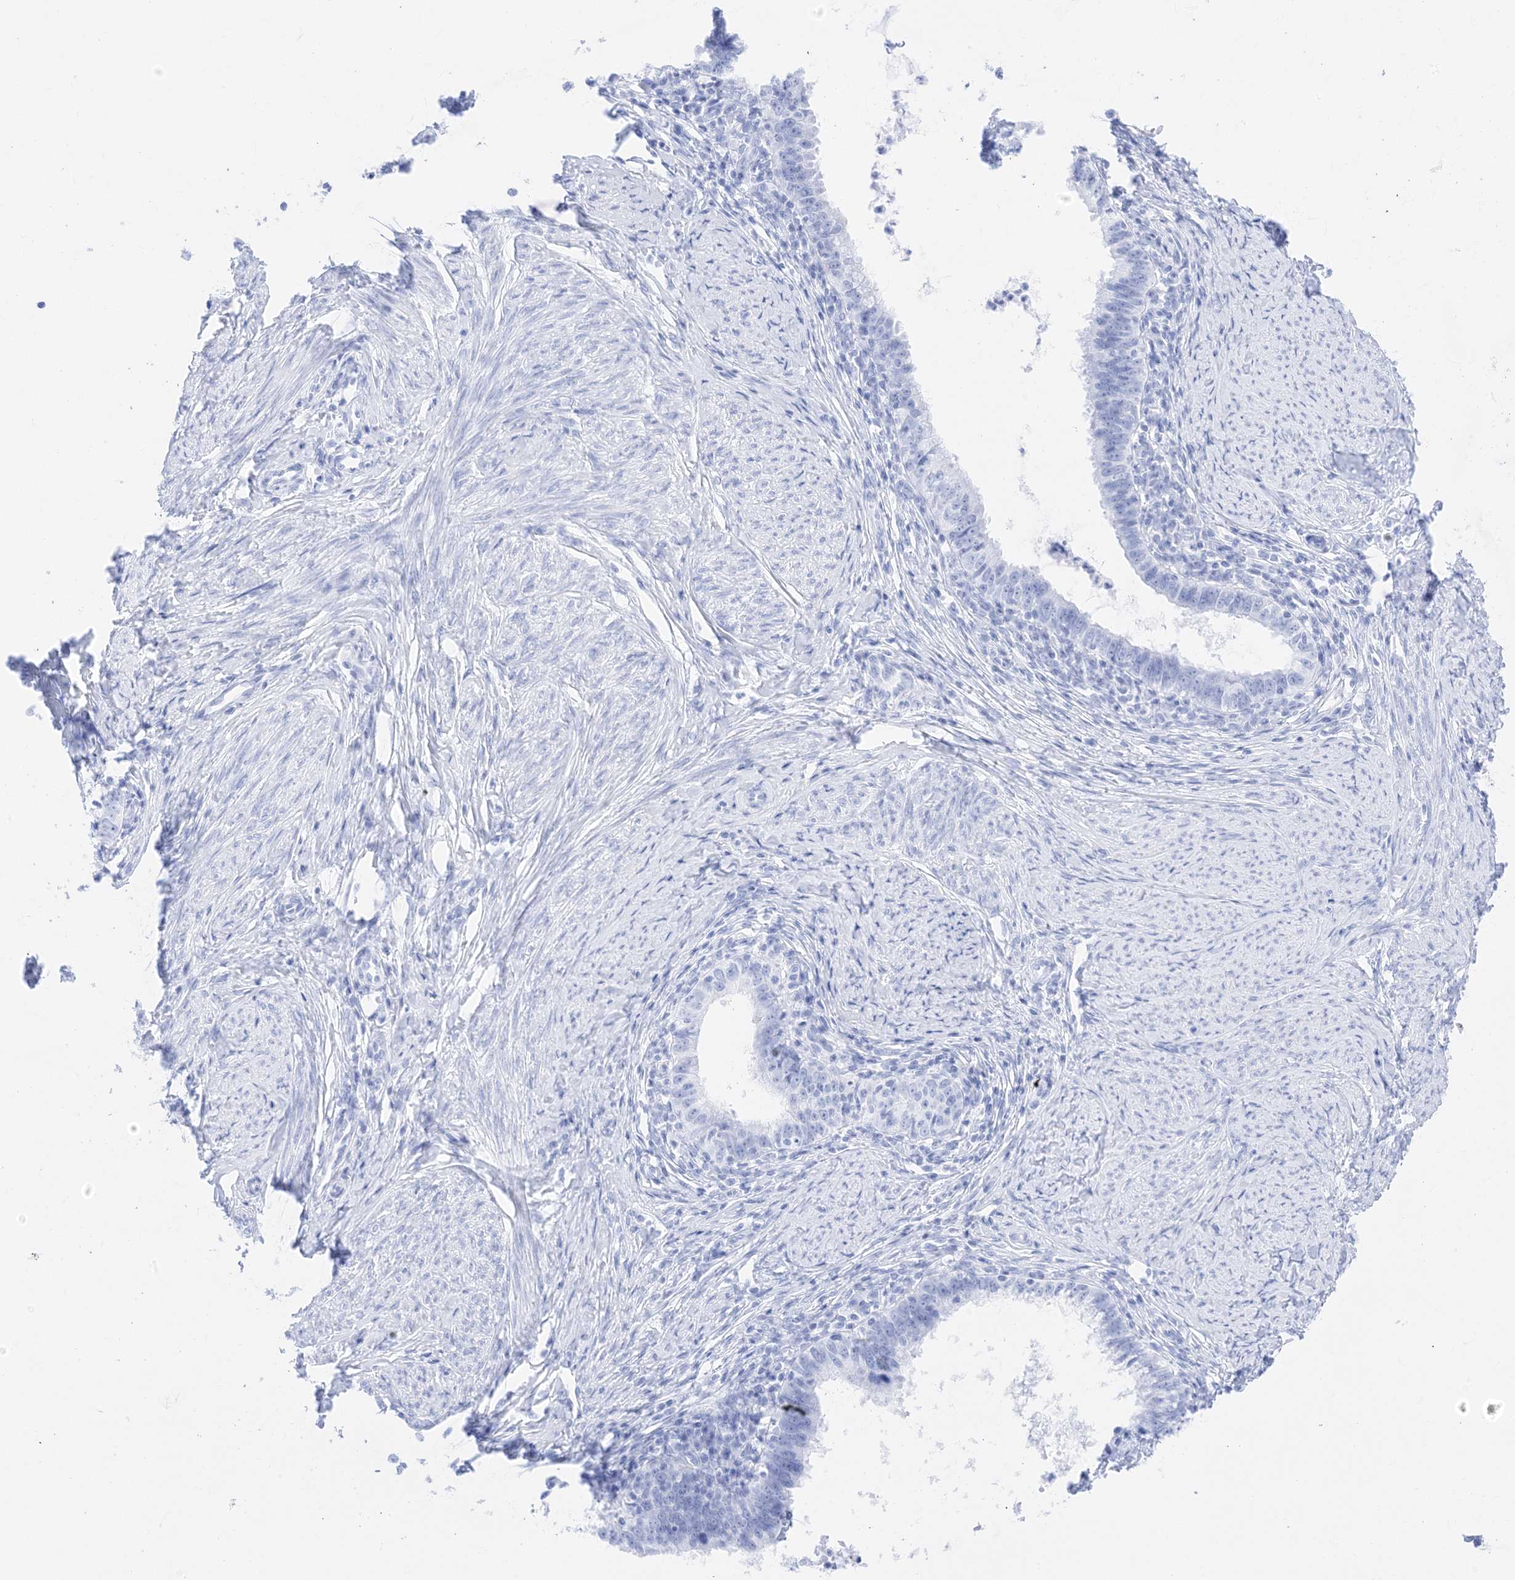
{"staining": {"intensity": "negative", "quantity": "none", "location": "none"}, "tissue": "cervical cancer", "cell_type": "Tumor cells", "image_type": "cancer", "snomed": [{"axis": "morphology", "description": "Adenocarcinoma, NOS"}, {"axis": "topography", "description": "Cervix"}], "caption": "Protein analysis of cervical cancer exhibits no significant staining in tumor cells.", "gene": "MUC17", "patient": {"sex": "female", "age": 36}}